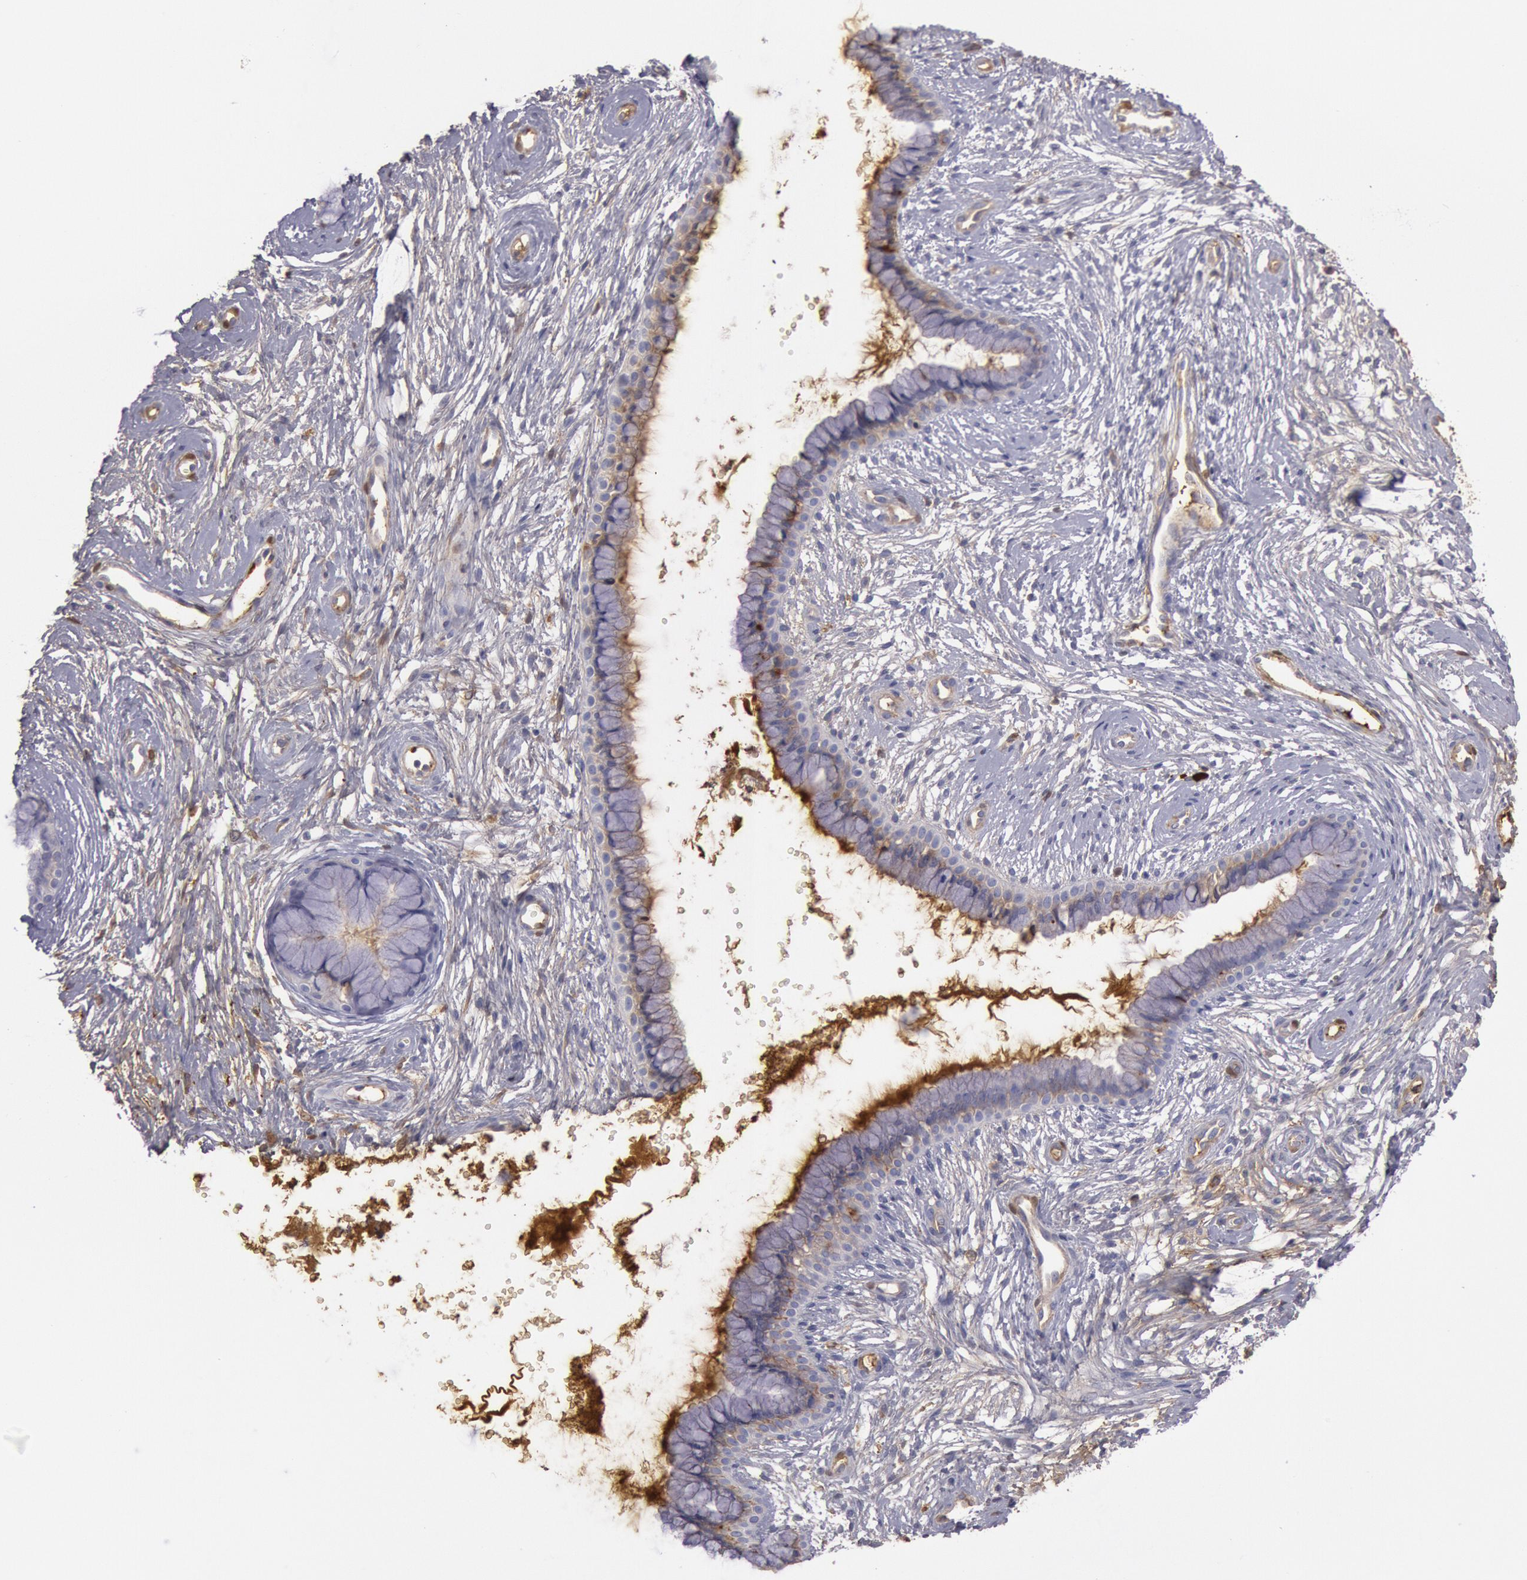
{"staining": {"intensity": "negative", "quantity": "none", "location": "none"}, "tissue": "cervix", "cell_type": "Glandular cells", "image_type": "normal", "snomed": [{"axis": "morphology", "description": "Normal tissue, NOS"}, {"axis": "topography", "description": "Cervix"}], "caption": "This is a image of IHC staining of normal cervix, which shows no positivity in glandular cells. Nuclei are stained in blue.", "gene": "IGHA1", "patient": {"sex": "female", "age": 39}}